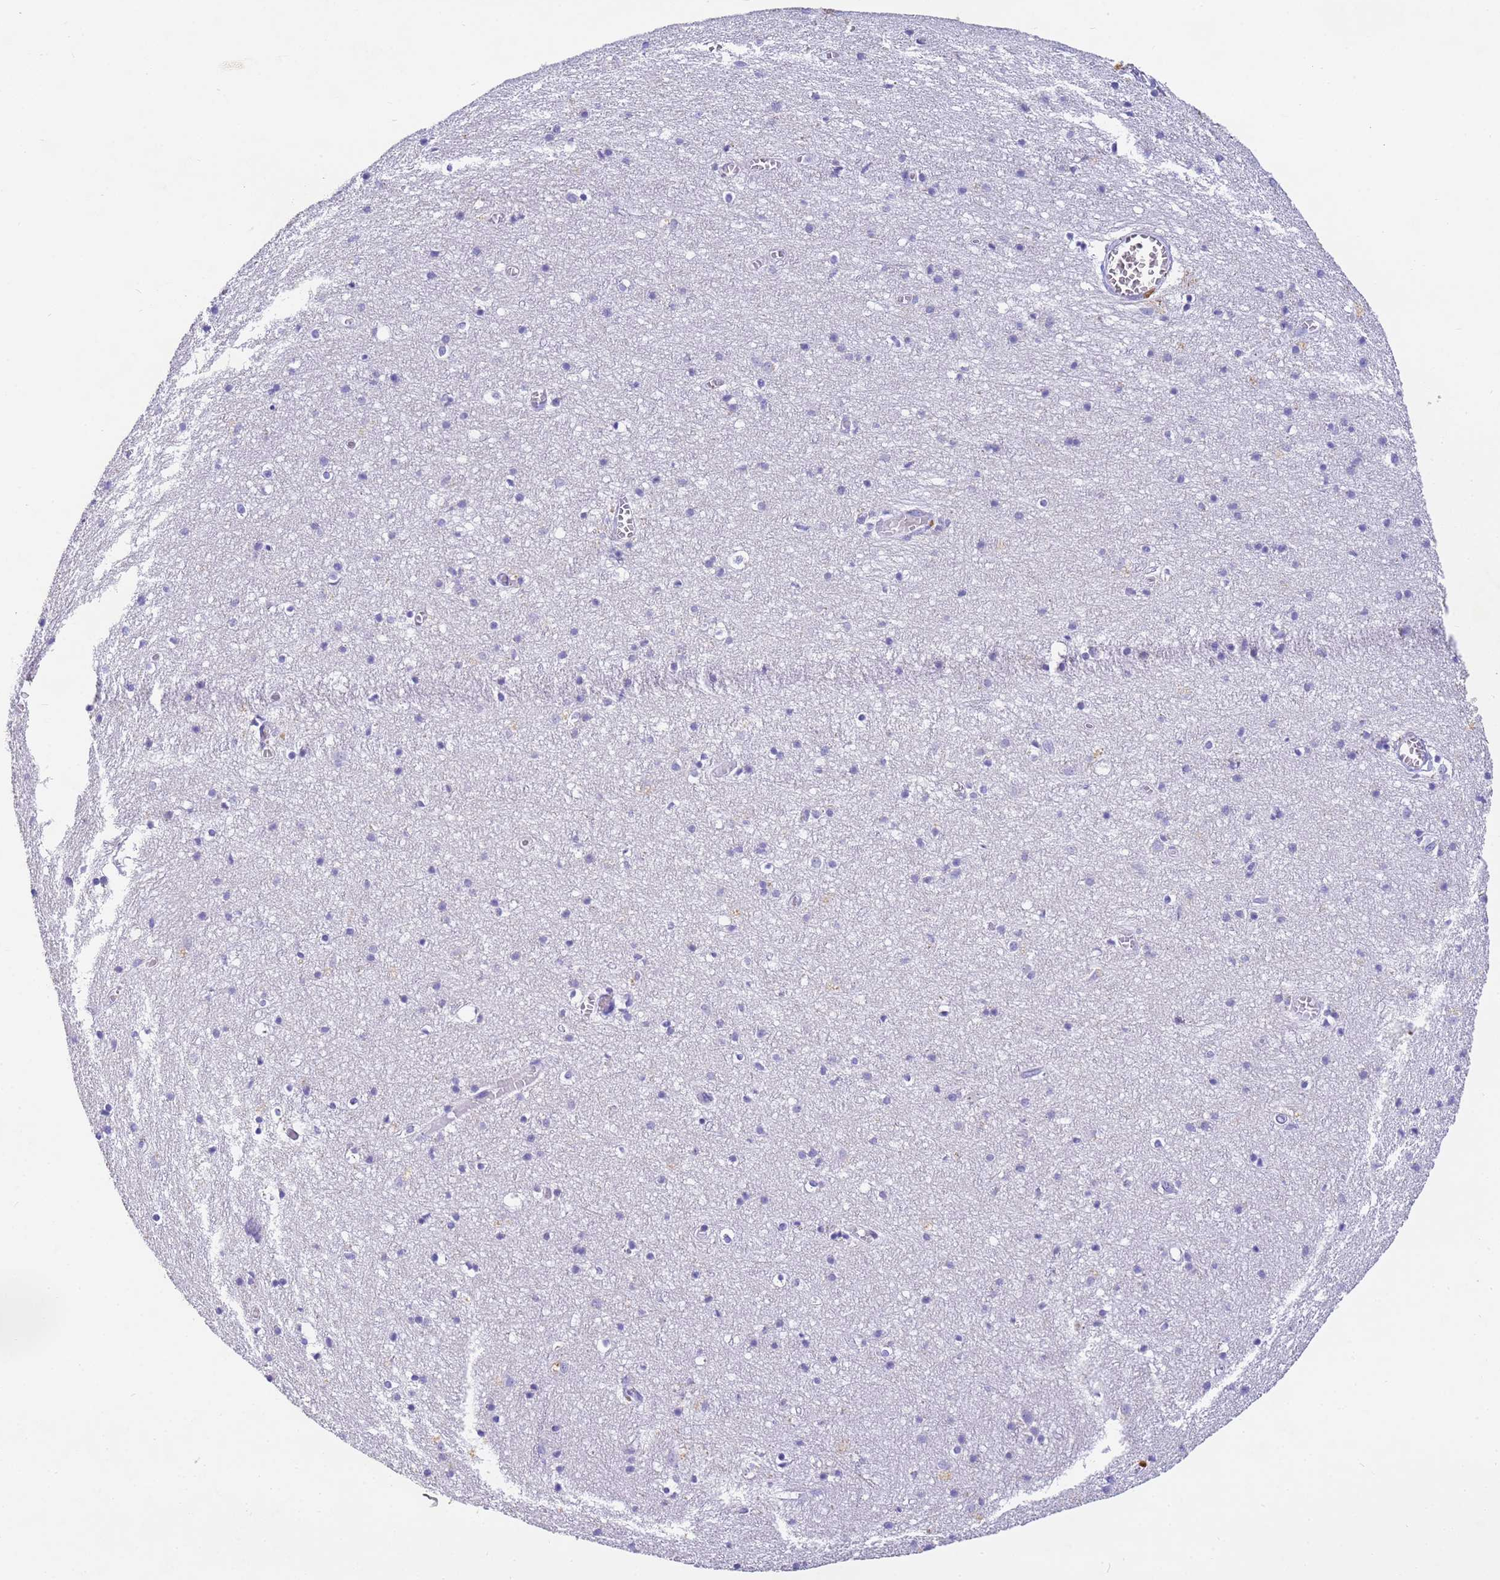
{"staining": {"intensity": "negative", "quantity": "none", "location": "none"}, "tissue": "cerebral cortex", "cell_type": "Endothelial cells", "image_type": "normal", "snomed": [{"axis": "morphology", "description": "Normal tissue, NOS"}, {"axis": "topography", "description": "Cerebral cortex"}], "caption": "Immunohistochemical staining of unremarkable cerebral cortex exhibits no significant staining in endothelial cells. (DAB (3,3'-diaminobenzidine) IHC visualized using brightfield microscopy, high magnification).", "gene": "CFHR1", "patient": {"sex": "female", "age": 64}}